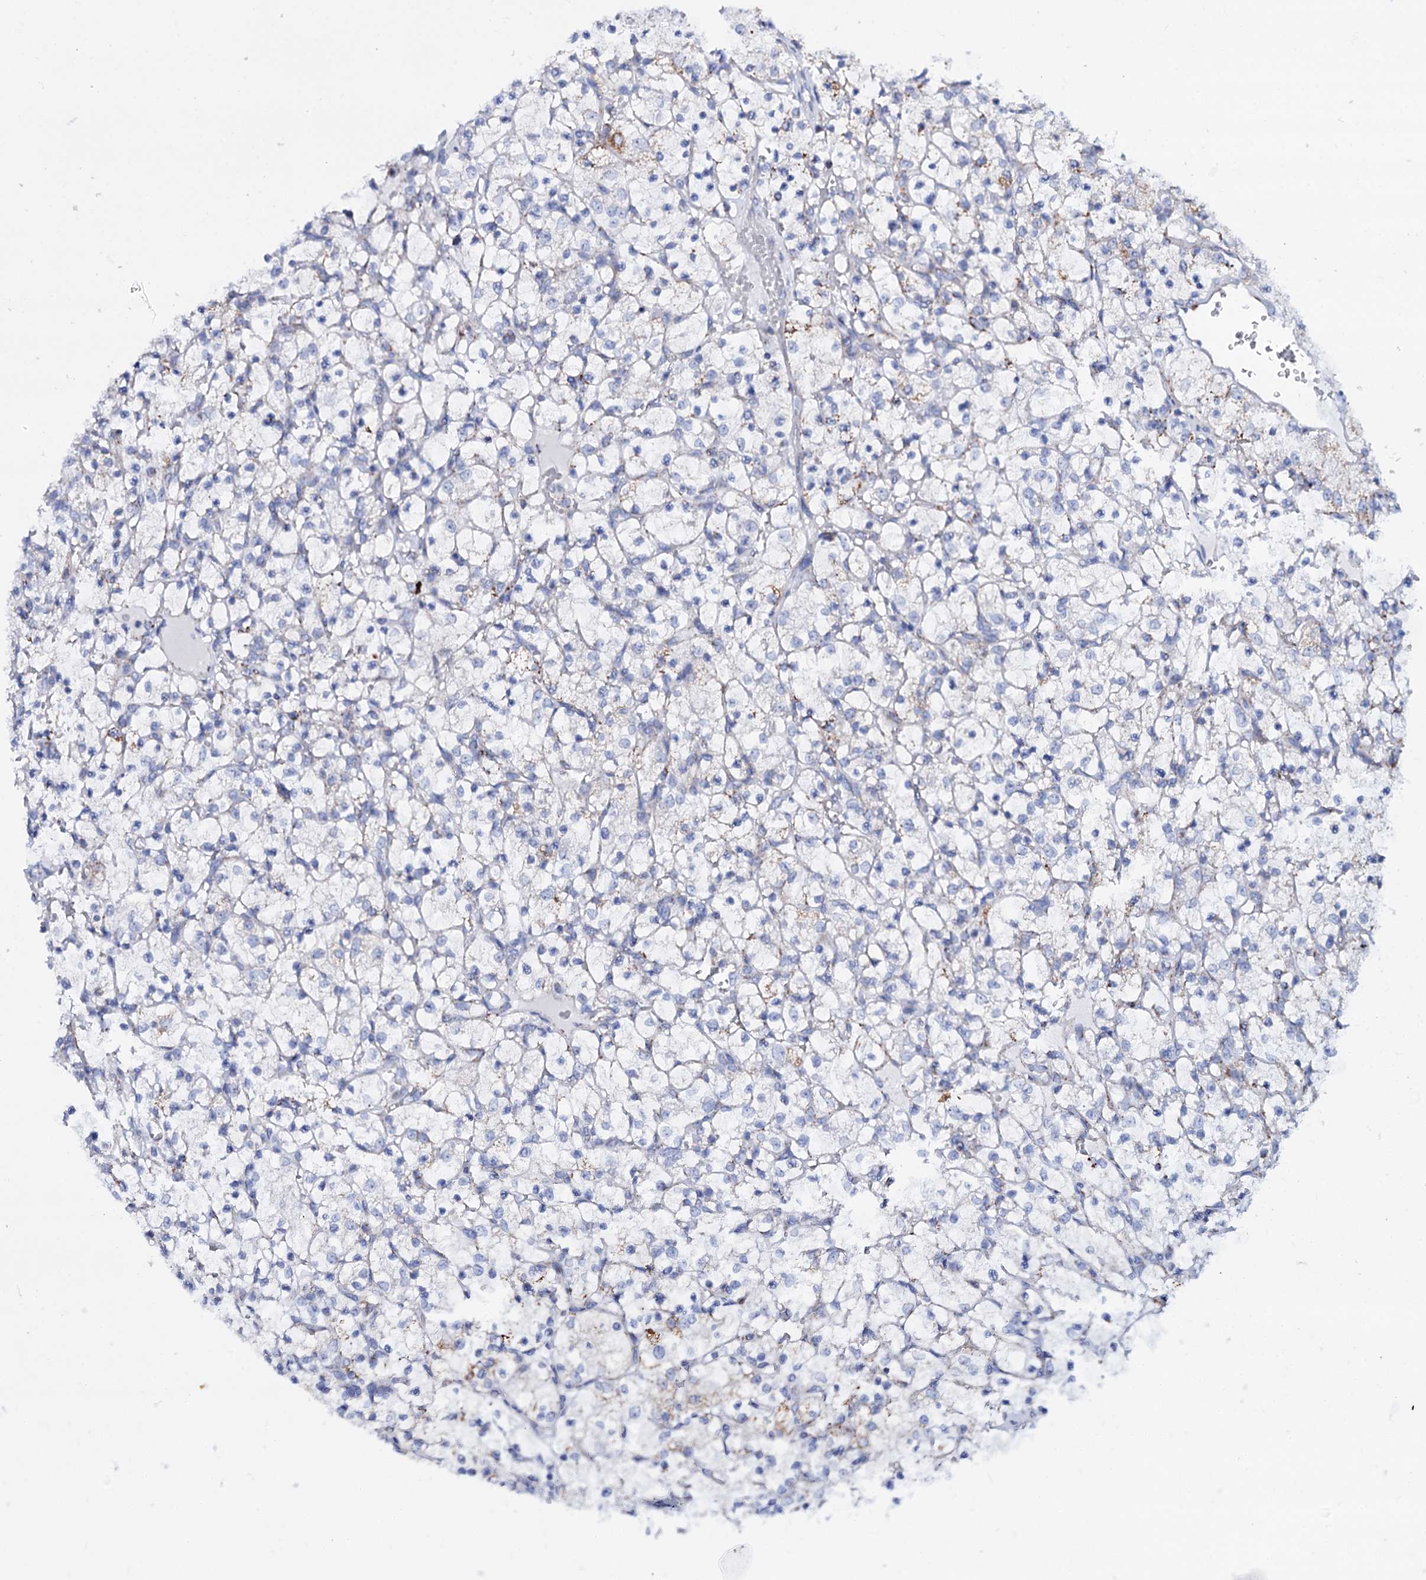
{"staining": {"intensity": "negative", "quantity": "none", "location": "none"}, "tissue": "renal cancer", "cell_type": "Tumor cells", "image_type": "cancer", "snomed": [{"axis": "morphology", "description": "Adenocarcinoma, NOS"}, {"axis": "topography", "description": "Kidney"}], "caption": "There is no significant expression in tumor cells of renal cancer.", "gene": "UBASH3B", "patient": {"sex": "female", "age": 69}}